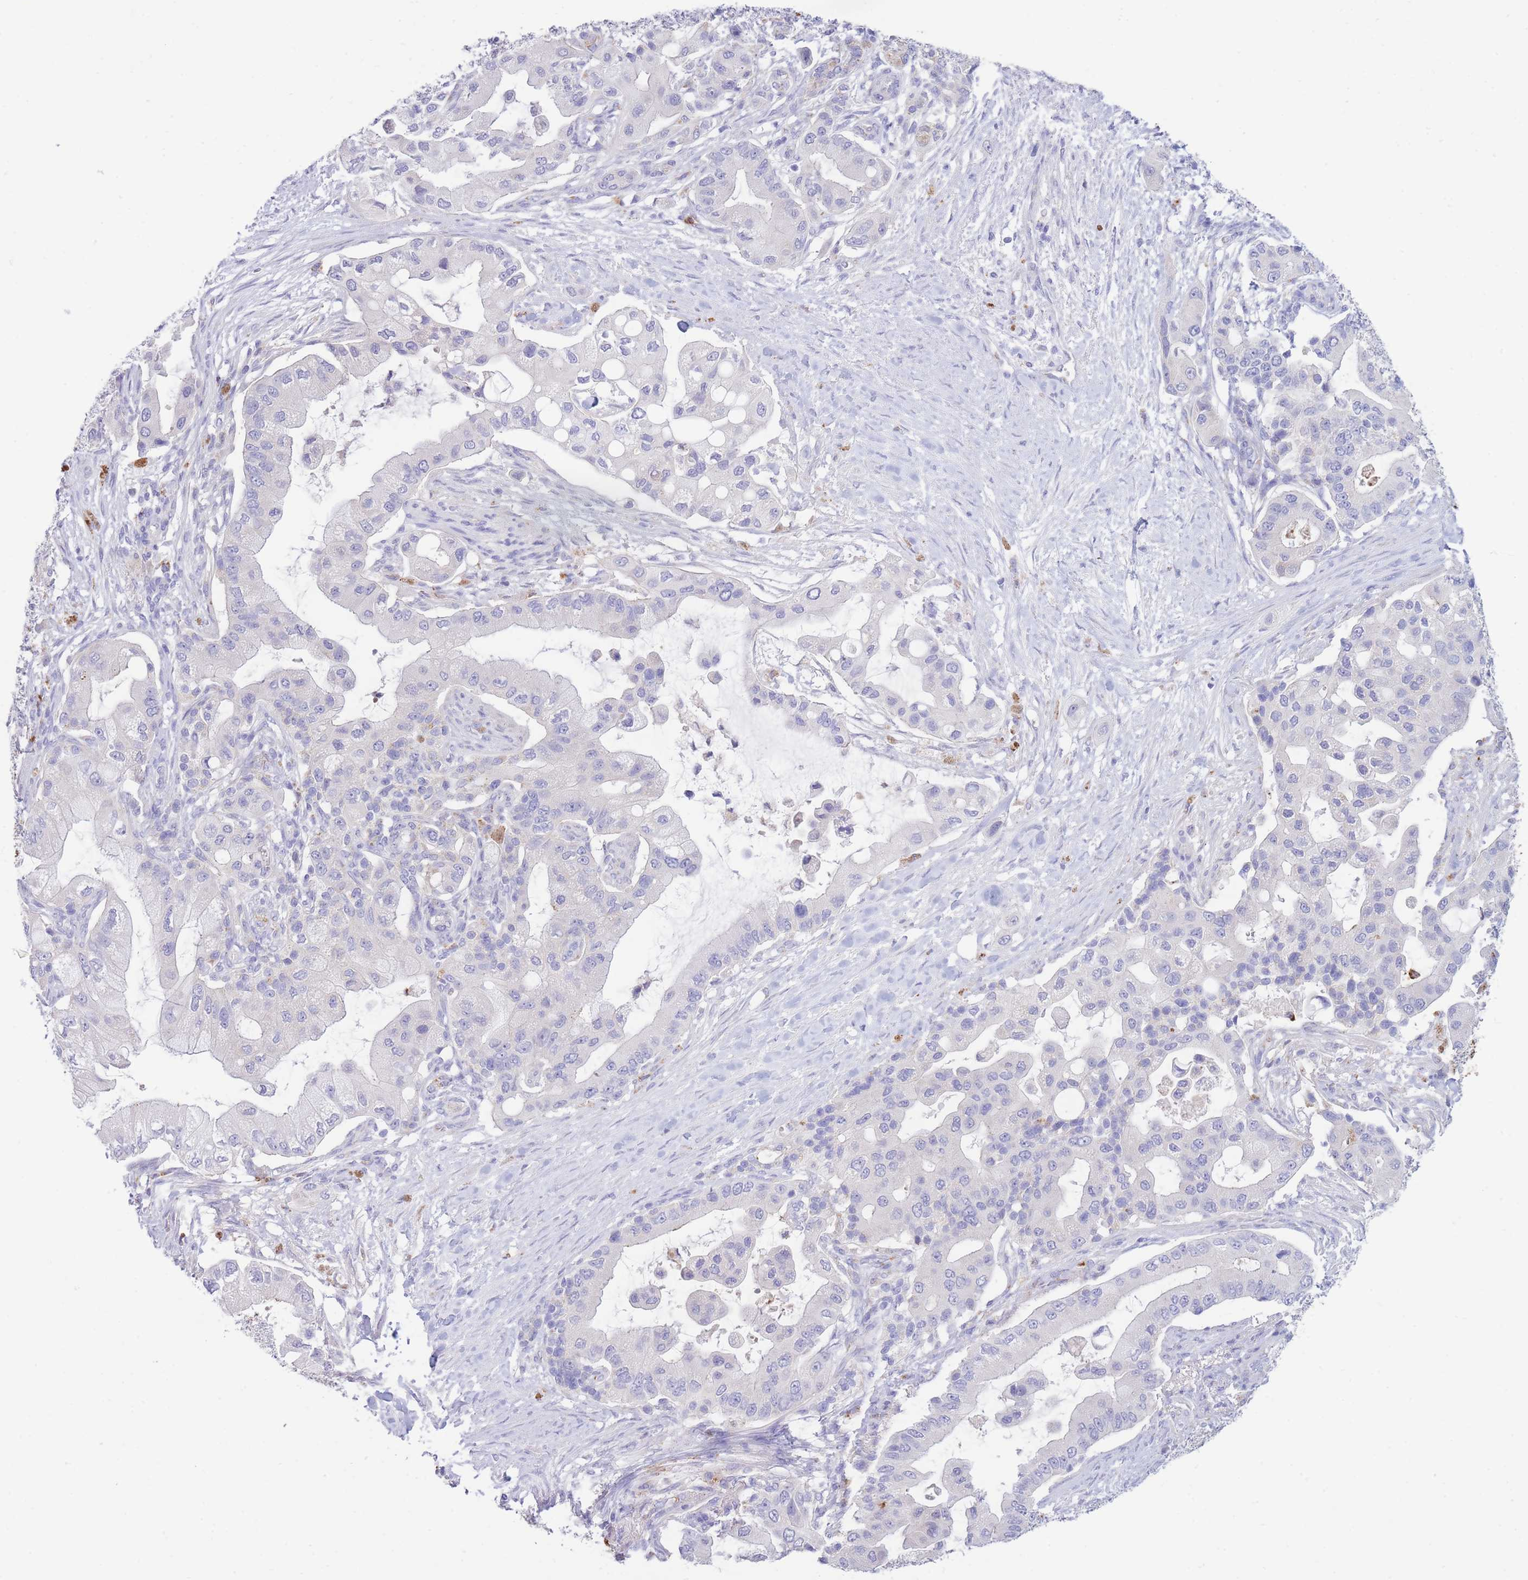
{"staining": {"intensity": "negative", "quantity": "none", "location": "none"}, "tissue": "pancreatic cancer", "cell_type": "Tumor cells", "image_type": "cancer", "snomed": [{"axis": "morphology", "description": "Adenocarcinoma, NOS"}, {"axis": "topography", "description": "Pancreas"}], "caption": "Adenocarcinoma (pancreatic) stained for a protein using immunohistochemistry (IHC) demonstrates no positivity tumor cells.", "gene": "CENPM", "patient": {"sex": "male", "age": 57}}